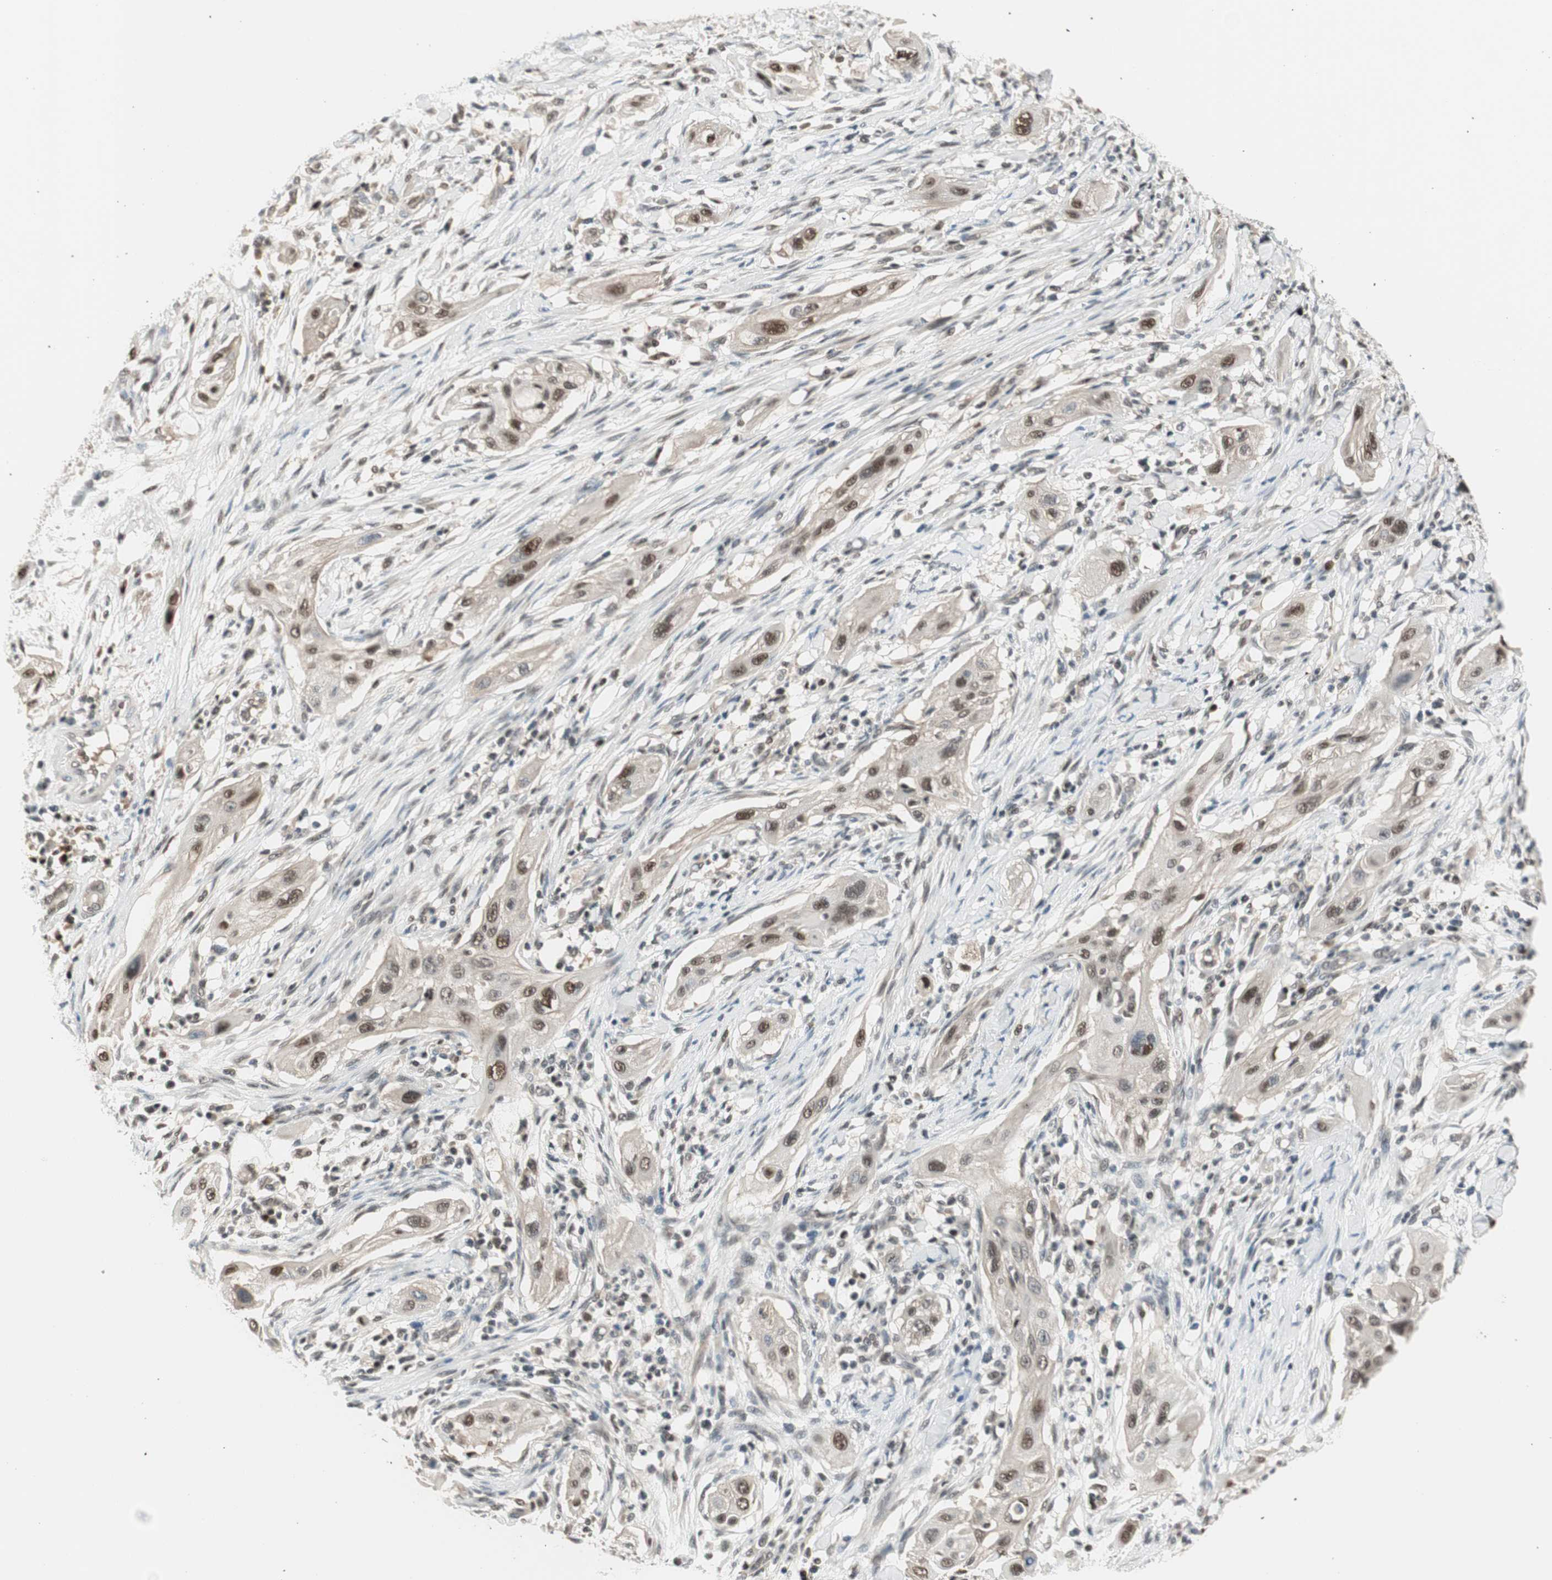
{"staining": {"intensity": "strong", "quantity": ">75%", "location": "nuclear"}, "tissue": "lung cancer", "cell_type": "Tumor cells", "image_type": "cancer", "snomed": [{"axis": "morphology", "description": "Squamous cell carcinoma, NOS"}, {"axis": "topography", "description": "Lung"}], "caption": "Protein staining of lung cancer (squamous cell carcinoma) tissue exhibits strong nuclear staining in about >75% of tumor cells. (Brightfield microscopy of DAB IHC at high magnification).", "gene": "LONP2", "patient": {"sex": "female", "age": 47}}